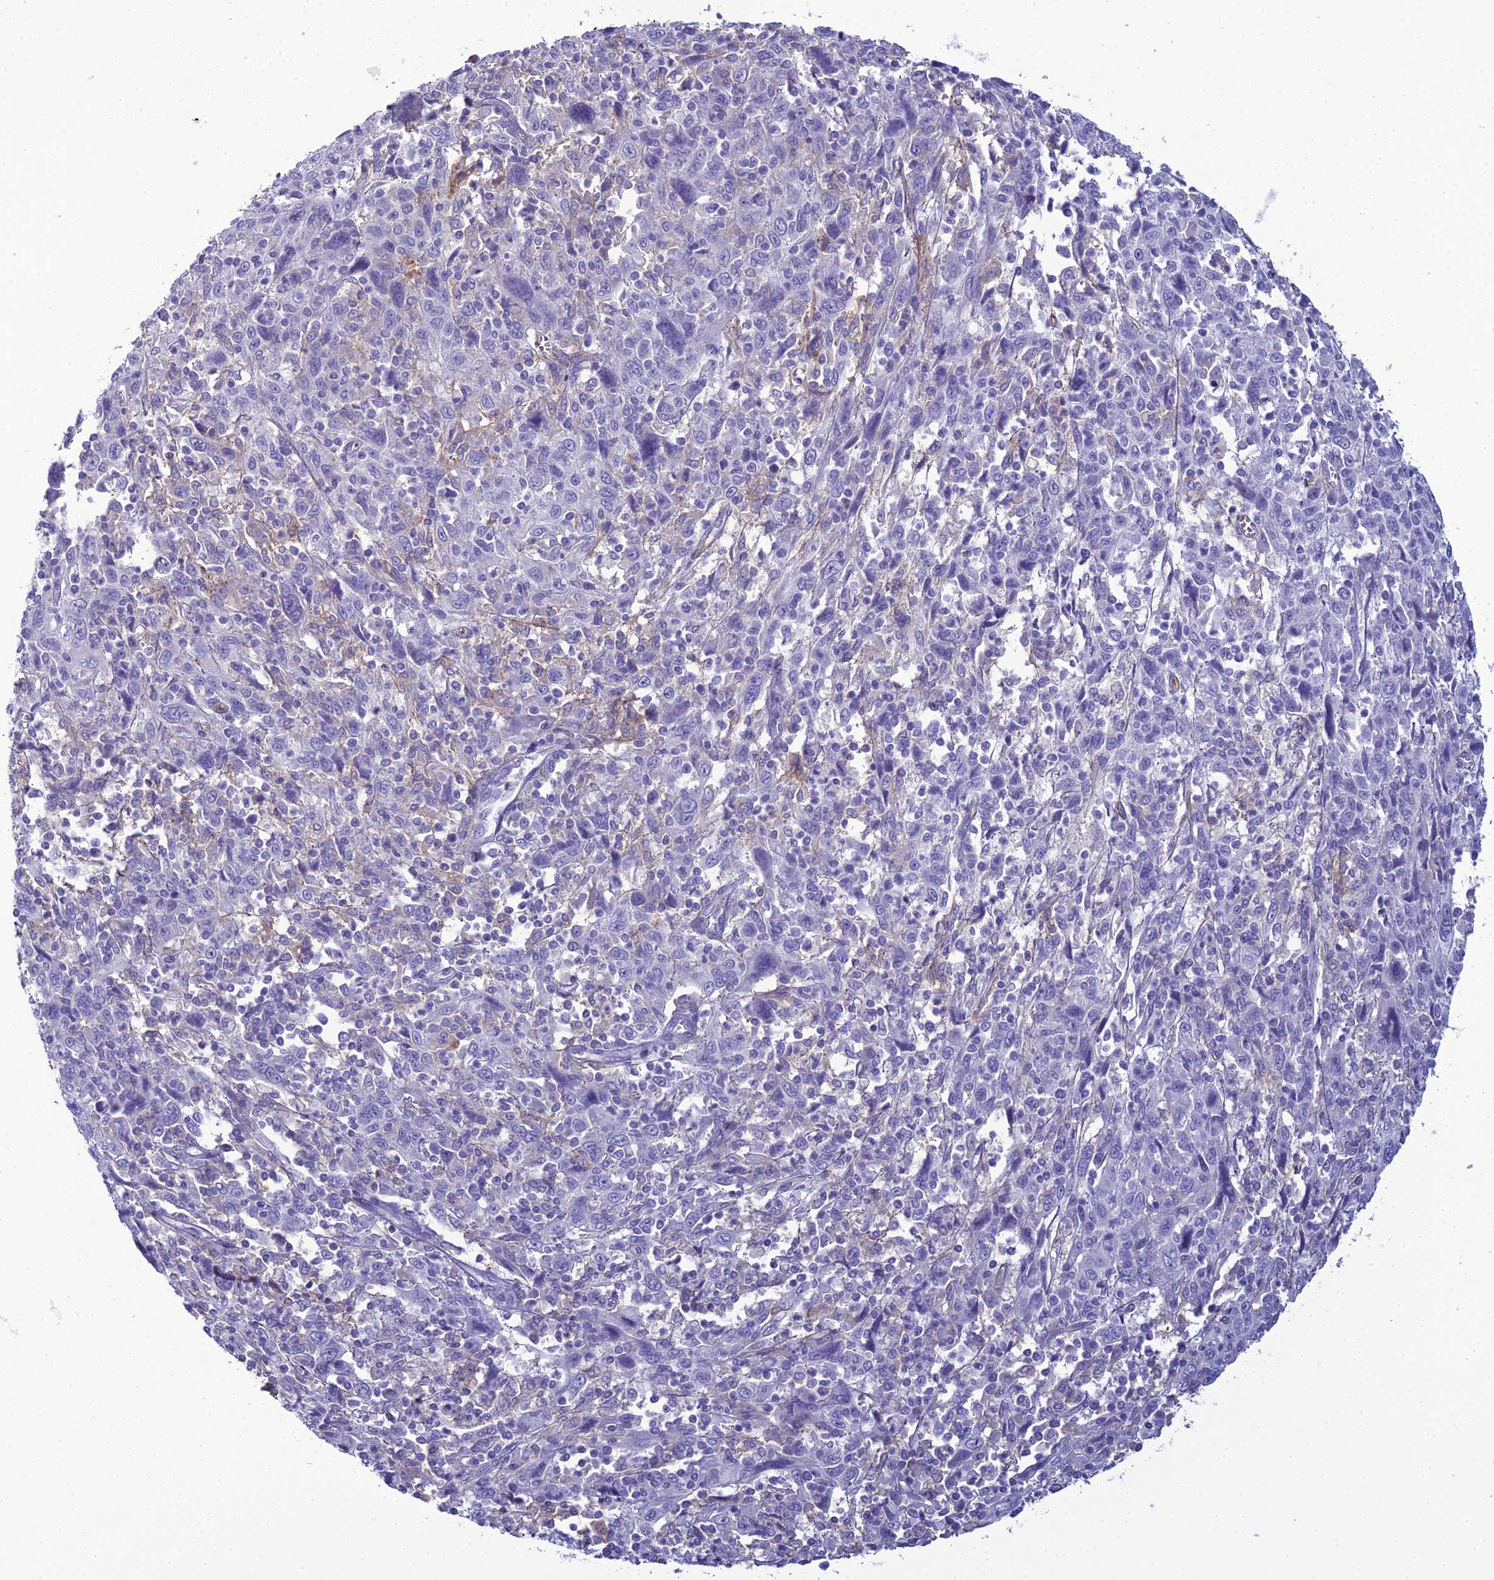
{"staining": {"intensity": "negative", "quantity": "none", "location": "none"}, "tissue": "cervical cancer", "cell_type": "Tumor cells", "image_type": "cancer", "snomed": [{"axis": "morphology", "description": "Squamous cell carcinoma, NOS"}, {"axis": "topography", "description": "Cervix"}], "caption": "There is no significant positivity in tumor cells of cervical cancer (squamous cell carcinoma).", "gene": "ACE", "patient": {"sex": "female", "age": 46}}